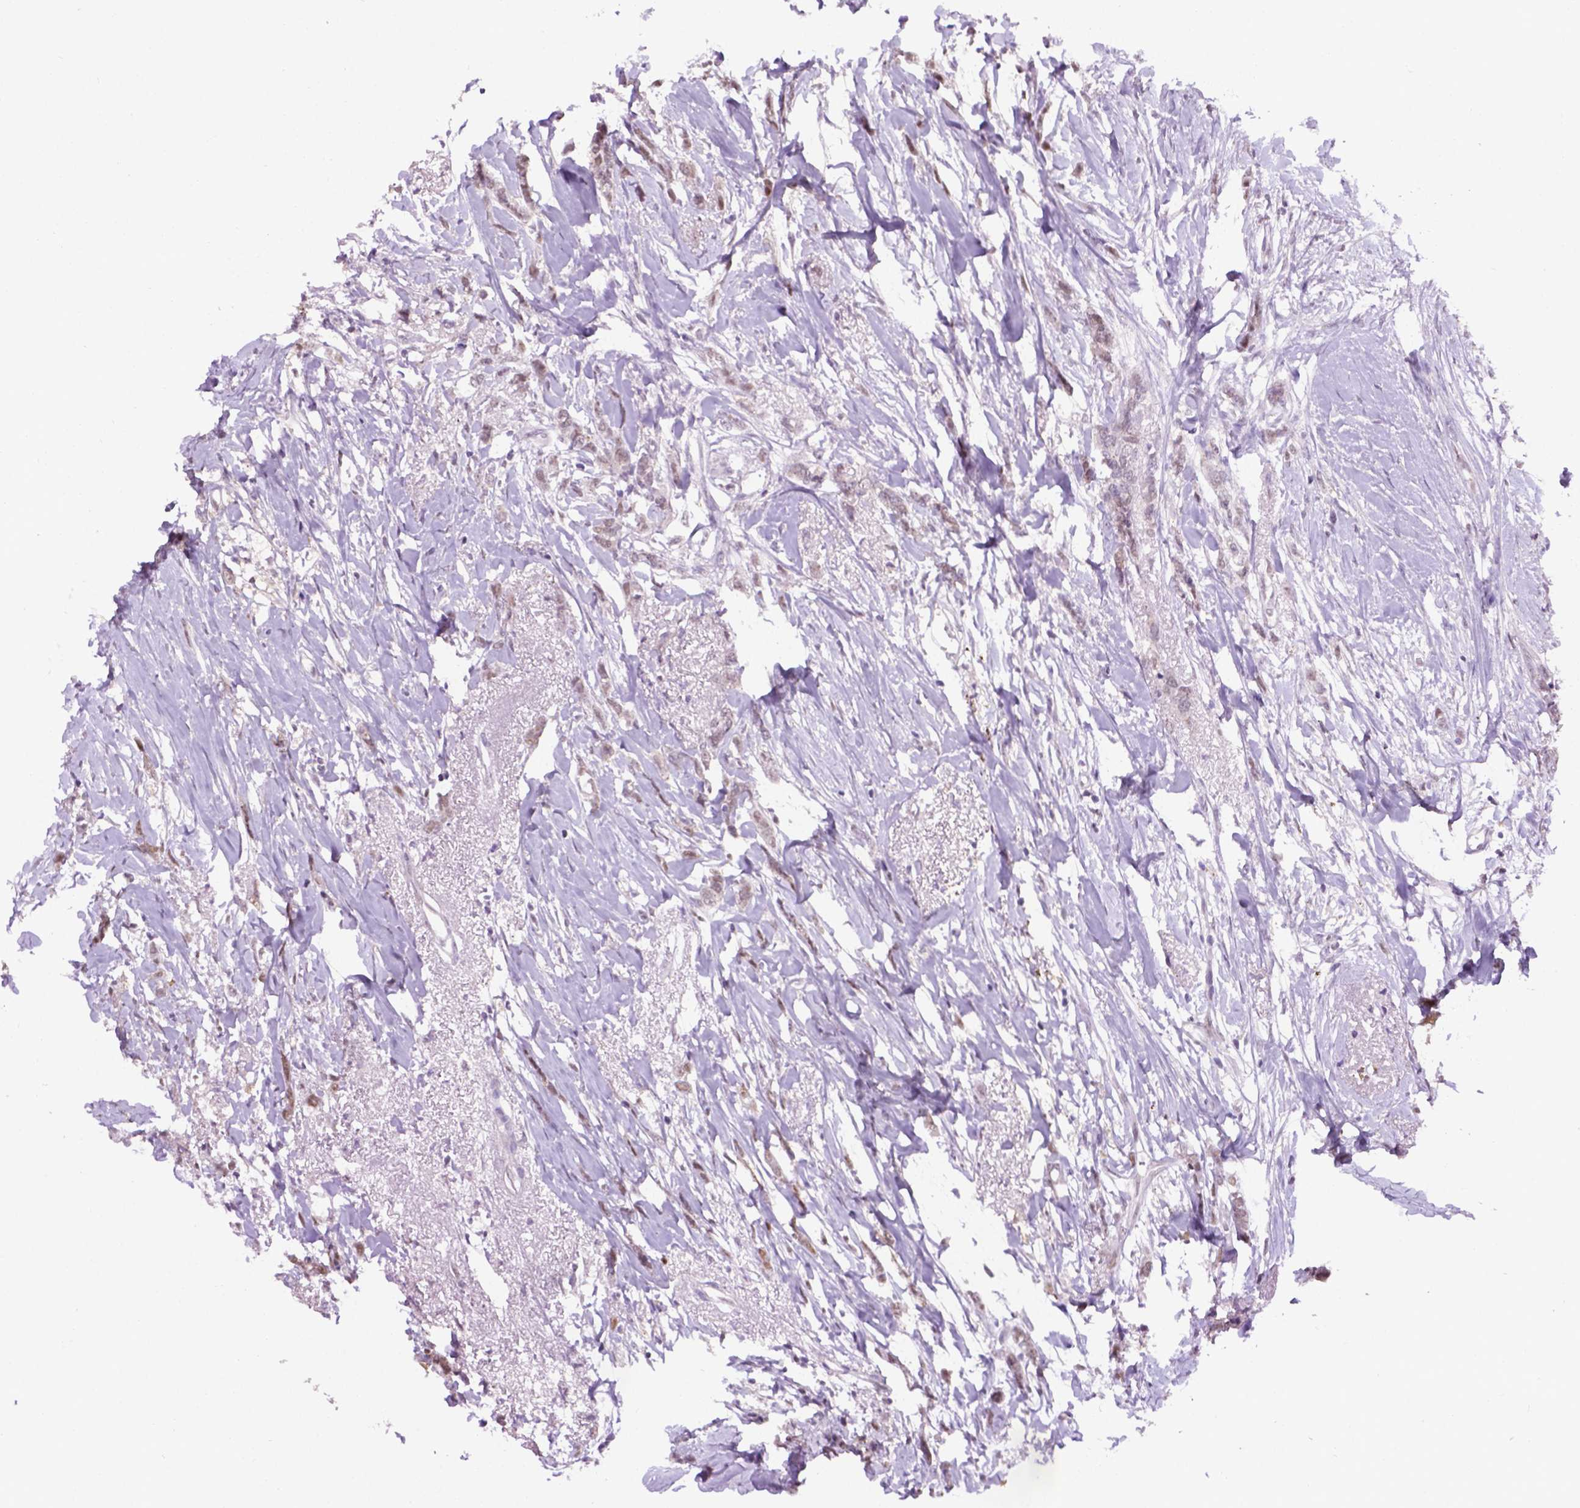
{"staining": {"intensity": "weak", "quantity": "25%-75%", "location": "nuclear"}, "tissue": "breast cancer", "cell_type": "Tumor cells", "image_type": "cancer", "snomed": [{"axis": "morphology", "description": "Duct carcinoma"}, {"axis": "topography", "description": "Breast"}], "caption": "IHC histopathology image of human breast cancer (infiltrating ductal carcinoma) stained for a protein (brown), which exhibits low levels of weak nuclear staining in about 25%-75% of tumor cells.", "gene": "ABI2", "patient": {"sex": "female", "age": 40}}